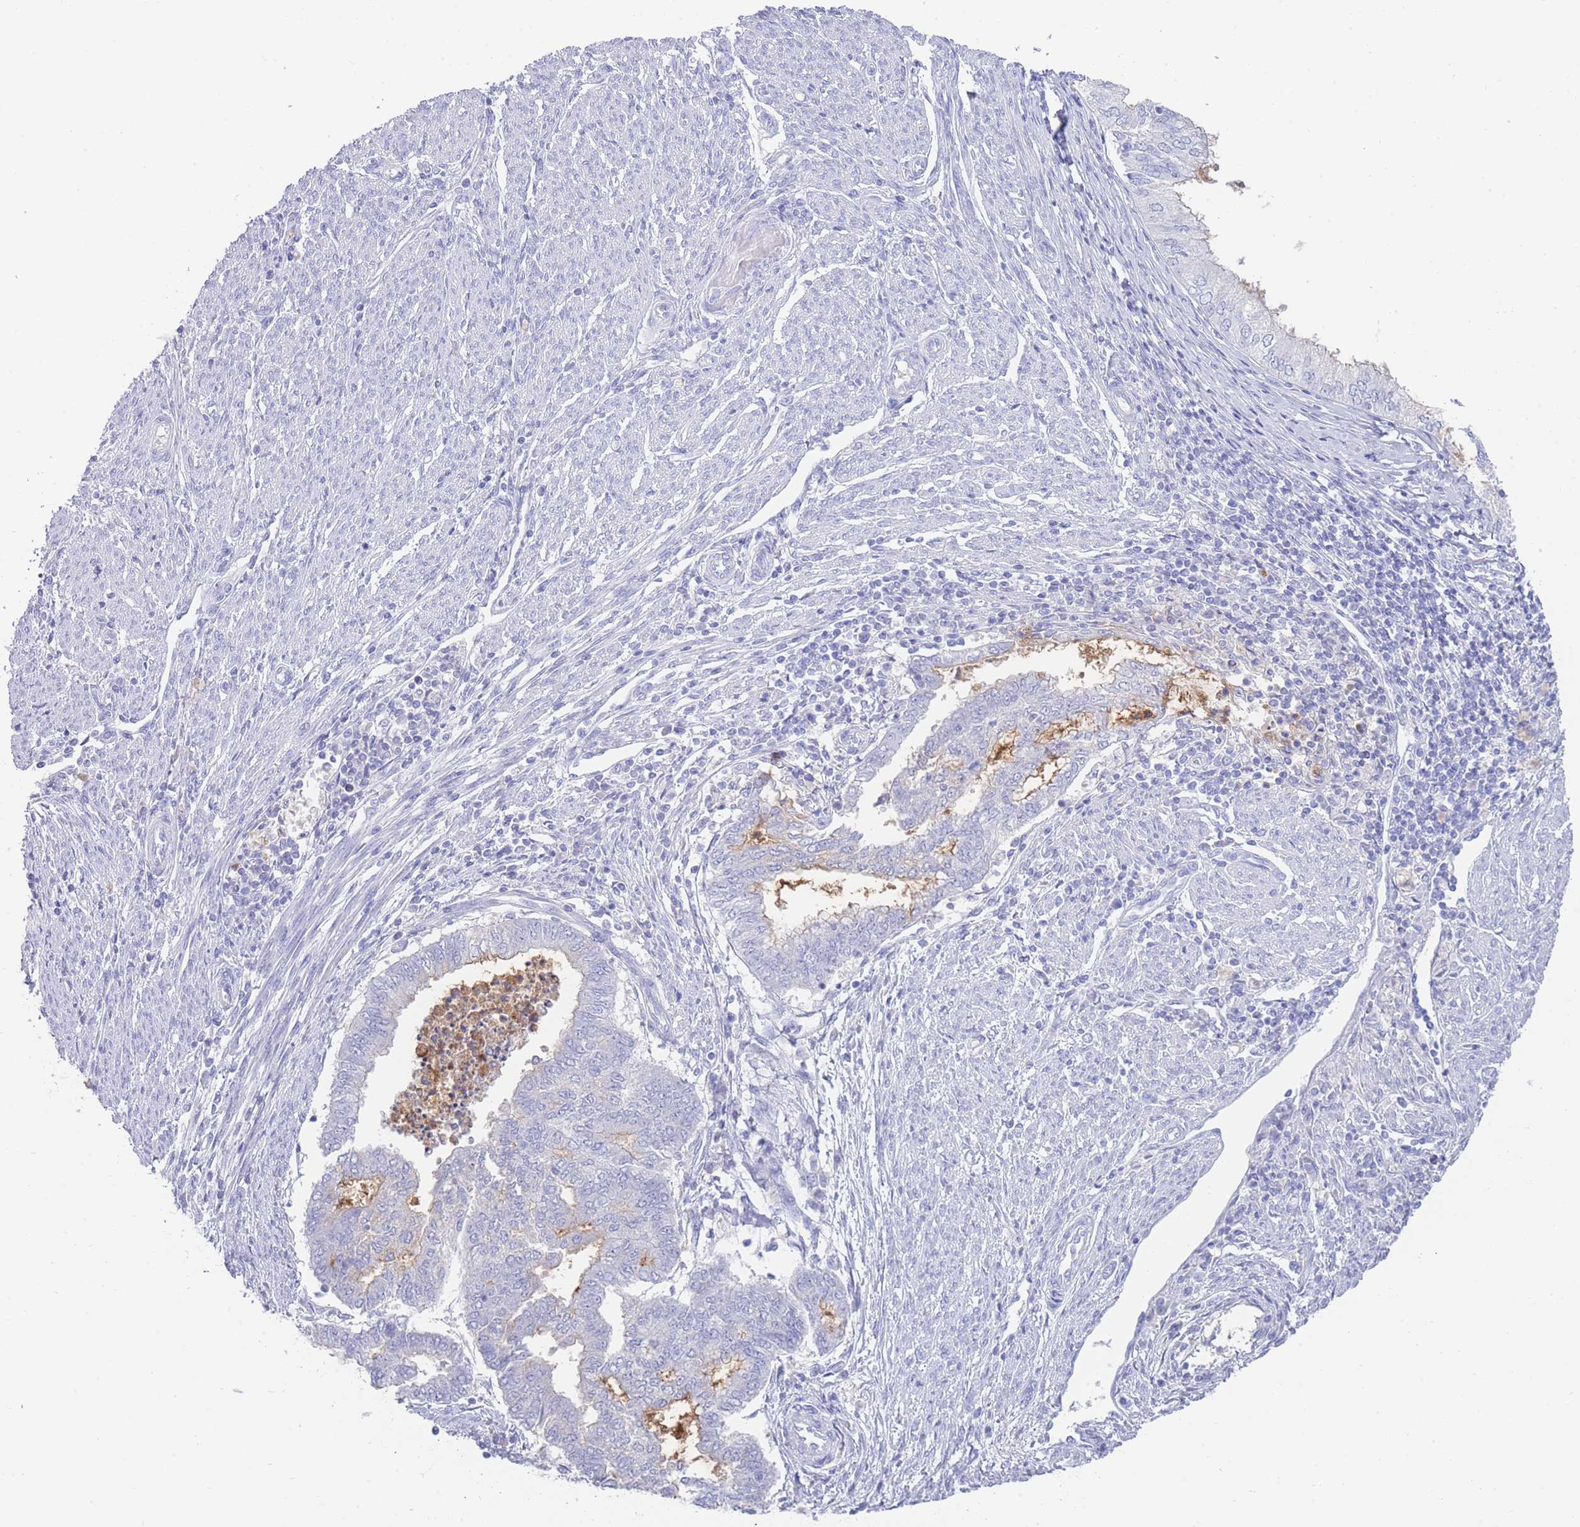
{"staining": {"intensity": "negative", "quantity": "none", "location": "none"}, "tissue": "endometrial cancer", "cell_type": "Tumor cells", "image_type": "cancer", "snomed": [{"axis": "morphology", "description": "Adenocarcinoma, NOS"}, {"axis": "topography", "description": "Endometrium"}], "caption": "Histopathology image shows no protein staining in tumor cells of endometrial cancer (adenocarcinoma) tissue. (Stains: DAB immunohistochemistry with hematoxylin counter stain, Microscopy: brightfield microscopy at high magnification).", "gene": "LRRC37A", "patient": {"sex": "female", "age": 79}}